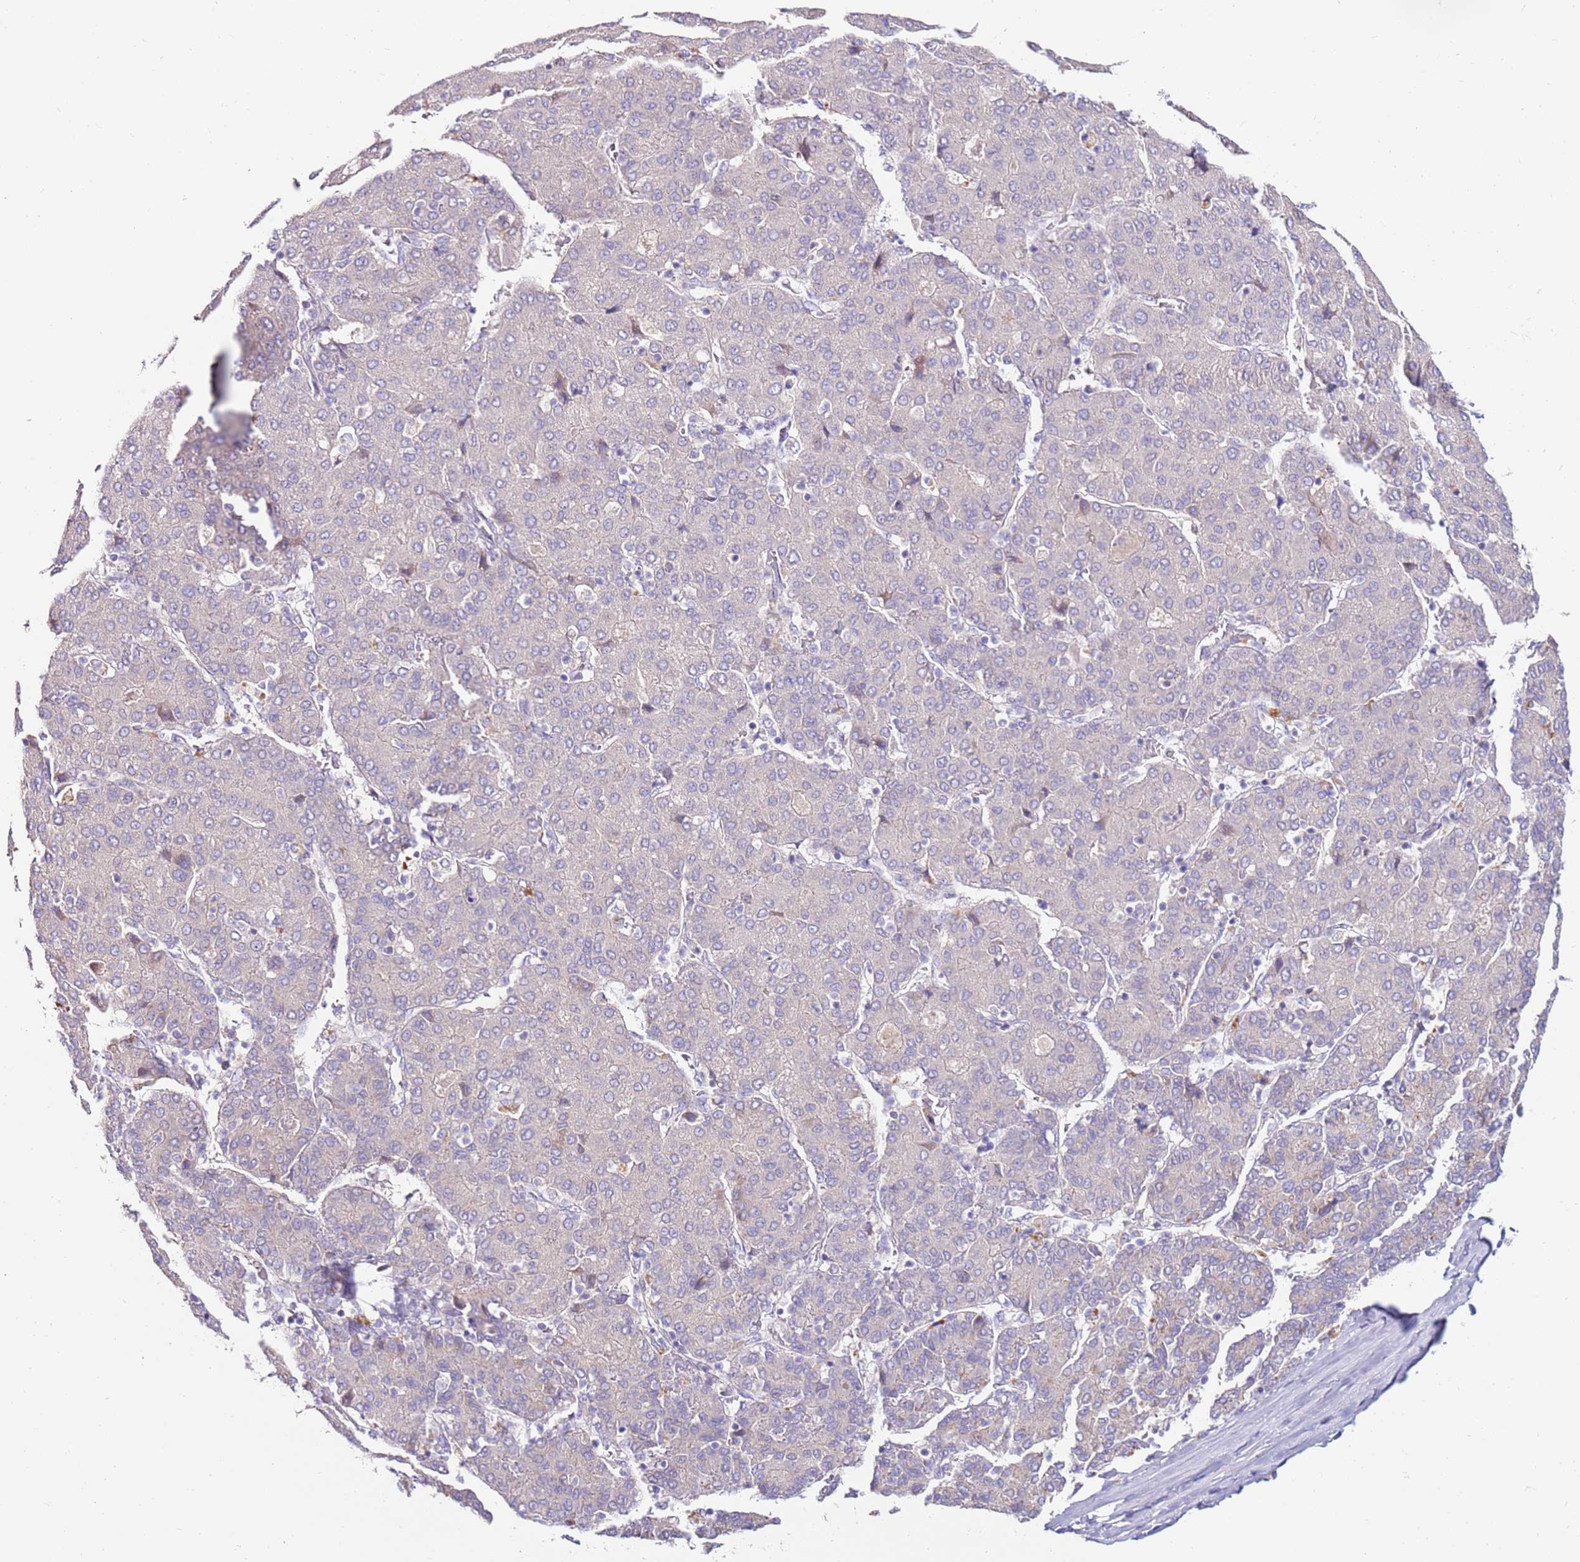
{"staining": {"intensity": "negative", "quantity": "none", "location": "none"}, "tissue": "liver cancer", "cell_type": "Tumor cells", "image_type": "cancer", "snomed": [{"axis": "morphology", "description": "Carcinoma, Hepatocellular, NOS"}, {"axis": "topography", "description": "Liver"}], "caption": "Immunohistochemistry micrograph of neoplastic tissue: liver cancer (hepatocellular carcinoma) stained with DAB (3,3'-diaminobenzidine) reveals no significant protein staining in tumor cells.", "gene": "SLC44A4", "patient": {"sex": "male", "age": 65}}